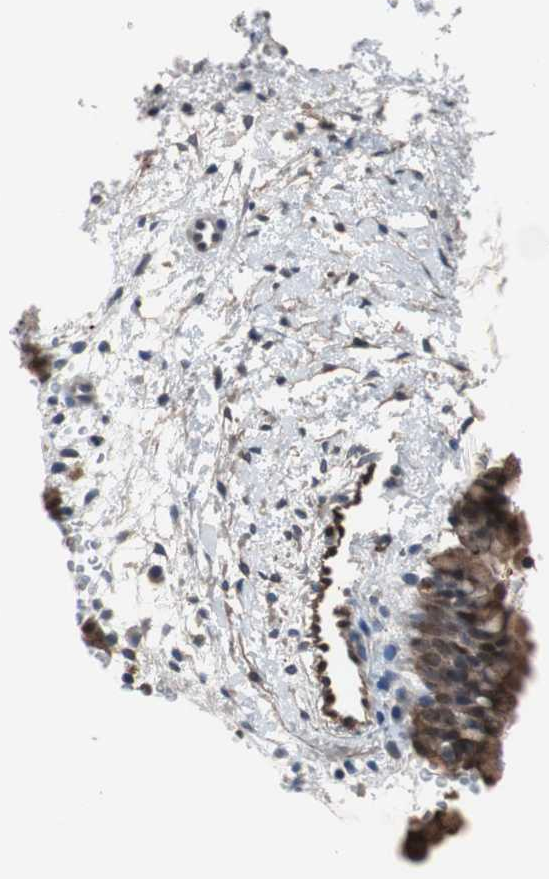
{"staining": {"intensity": "strong", "quantity": ">75%", "location": "cytoplasmic/membranous,nuclear"}, "tissue": "cervix", "cell_type": "Glandular cells", "image_type": "normal", "snomed": [{"axis": "morphology", "description": "Normal tissue, NOS"}, {"axis": "topography", "description": "Cervix"}], "caption": "DAB immunohistochemical staining of normal human cervix reveals strong cytoplasmic/membranous,nuclear protein staining in about >75% of glandular cells.", "gene": "ANXA4", "patient": {"sex": "female", "age": 39}}